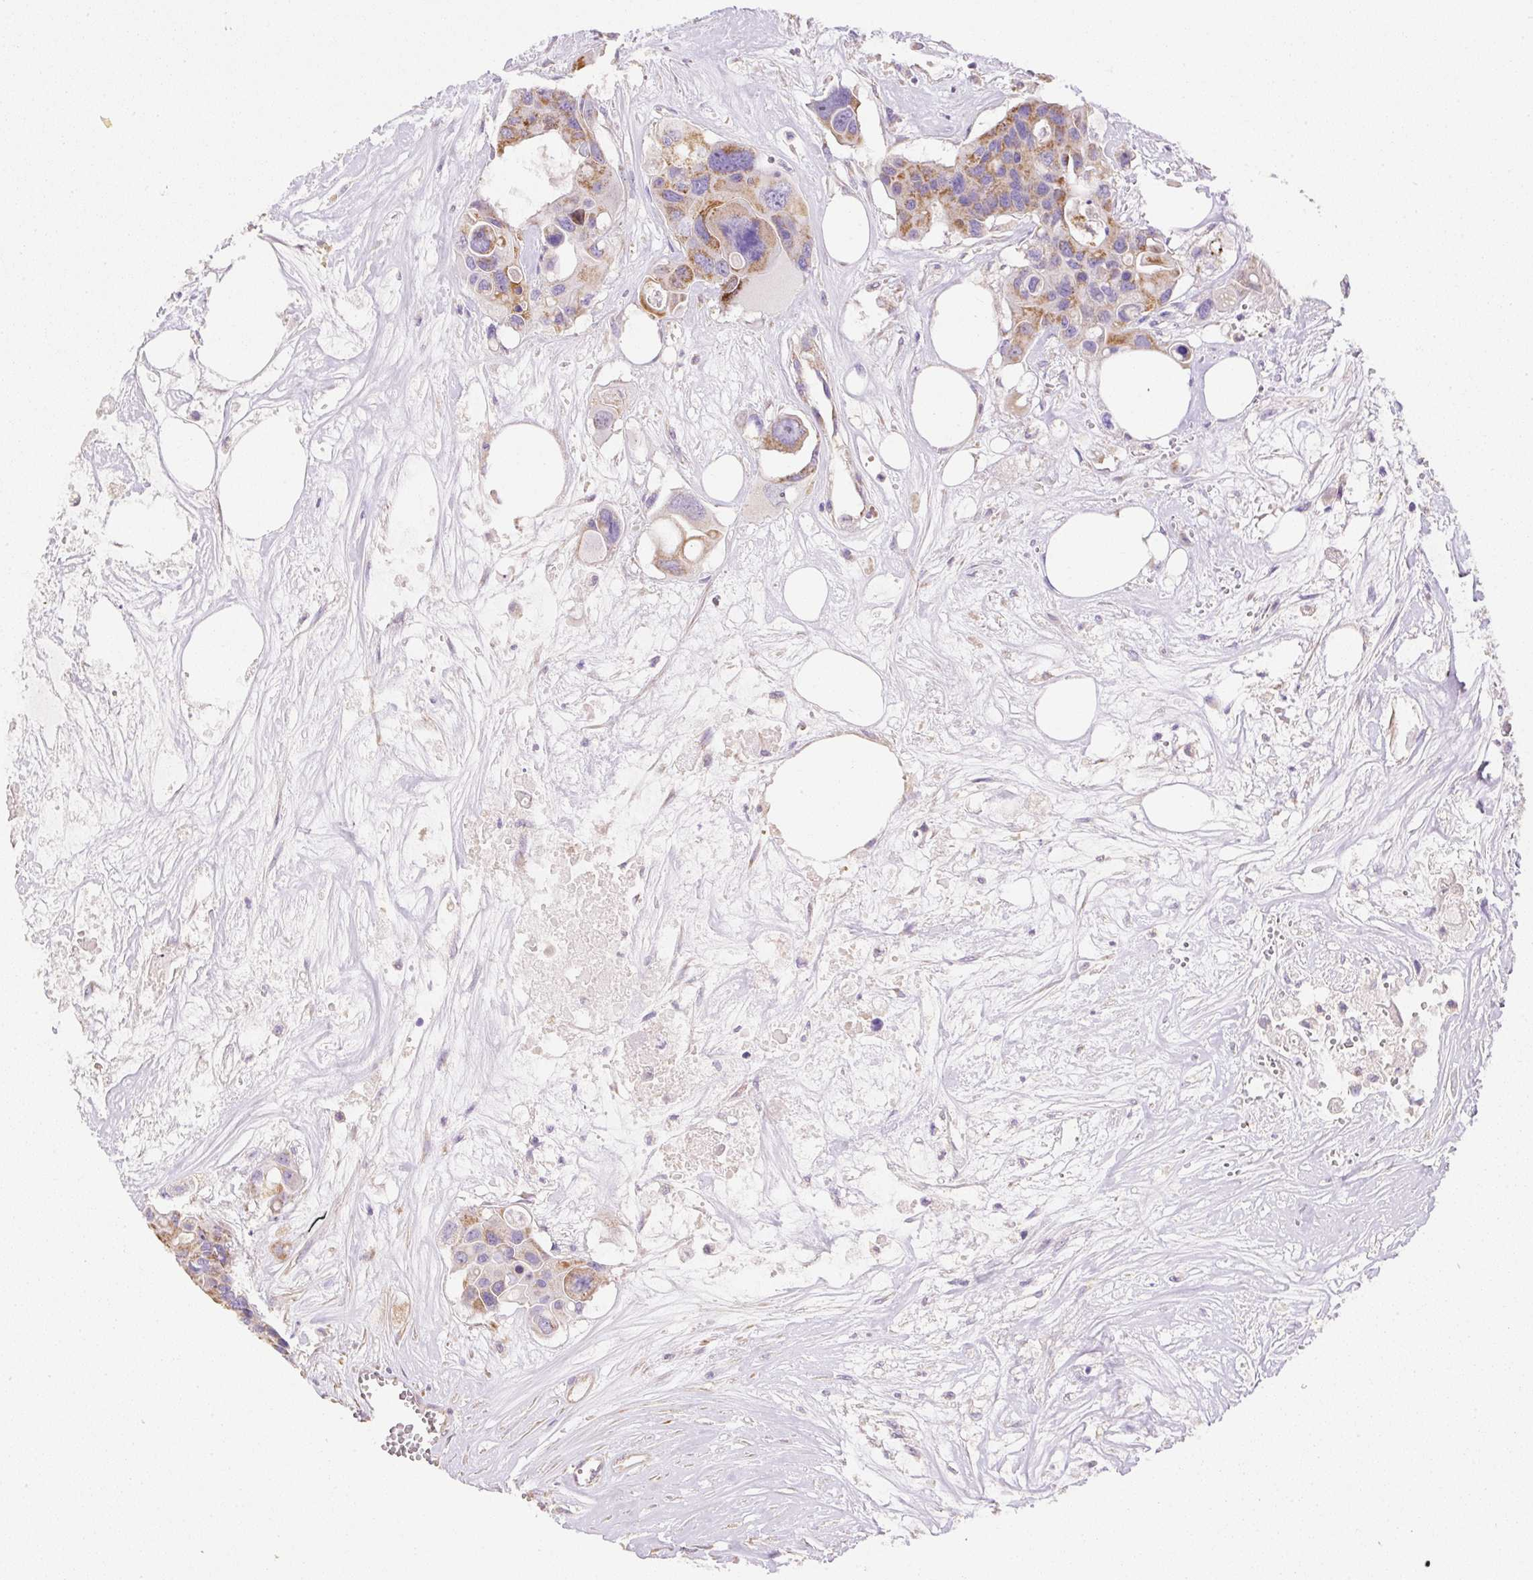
{"staining": {"intensity": "moderate", "quantity": ">75%", "location": "cytoplasmic/membranous"}, "tissue": "colorectal cancer", "cell_type": "Tumor cells", "image_type": "cancer", "snomed": [{"axis": "morphology", "description": "Adenocarcinoma, NOS"}, {"axis": "topography", "description": "Colon"}], "caption": "A photomicrograph showing moderate cytoplasmic/membranous expression in about >75% of tumor cells in colorectal cancer, as visualized by brown immunohistochemical staining.", "gene": "NDUFAF2", "patient": {"sex": "male", "age": 77}}